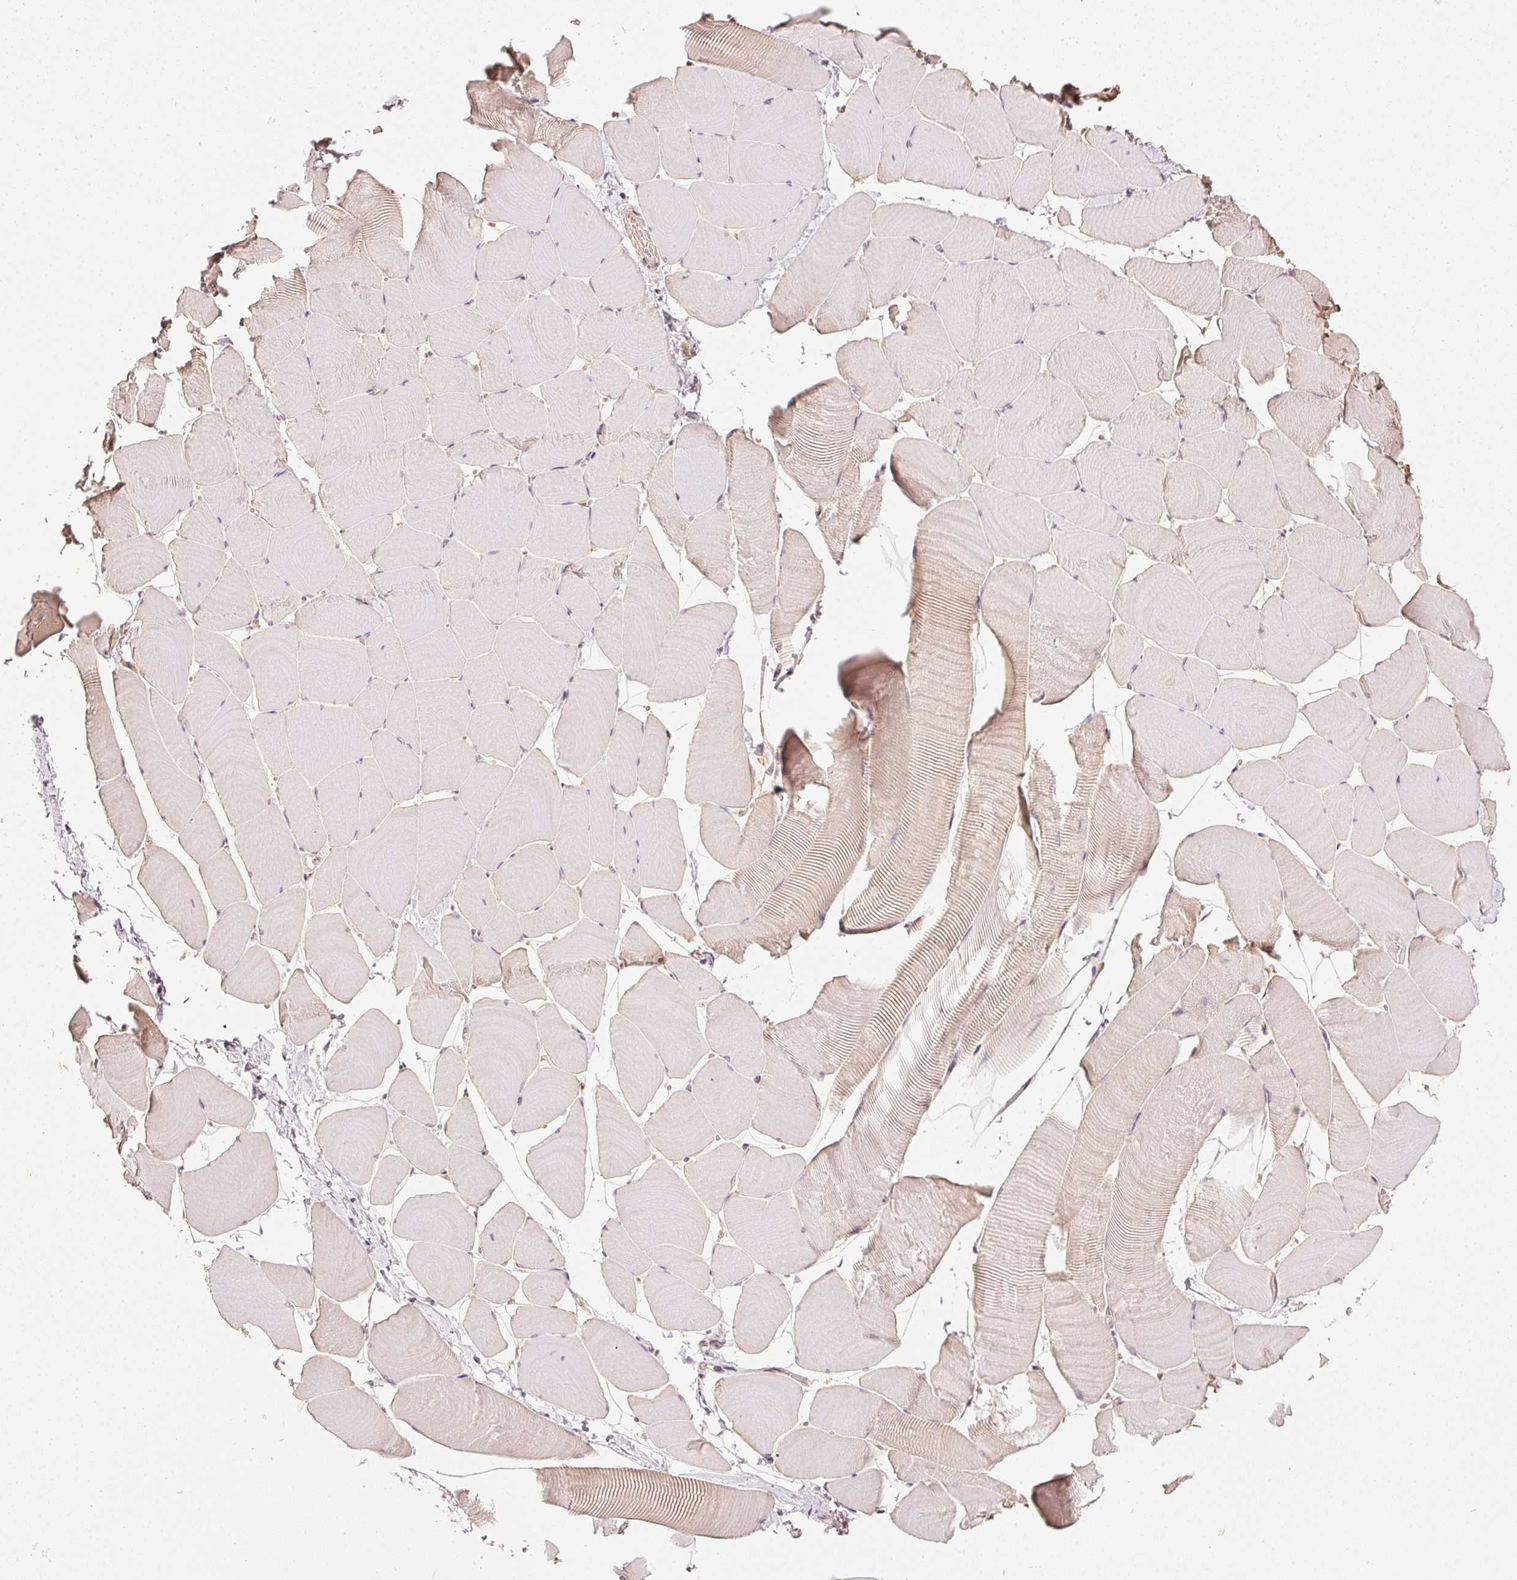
{"staining": {"intensity": "weak", "quantity": "<25%", "location": "cytoplasmic/membranous"}, "tissue": "skeletal muscle", "cell_type": "Myocytes", "image_type": "normal", "snomed": [{"axis": "morphology", "description": "Normal tissue, NOS"}, {"axis": "topography", "description": "Skeletal muscle"}], "caption": "DAB (3,3'-diaminobenzidine) immunohistochemical staining of normal skeletal muscle exhibits no significant expression in myocytes. The staining is performed using DAB brown chromogen with nuclei counter-stained in using hematoxylin.", "gene": "EVL", "patient": {"sex": "male", "age": 25}}